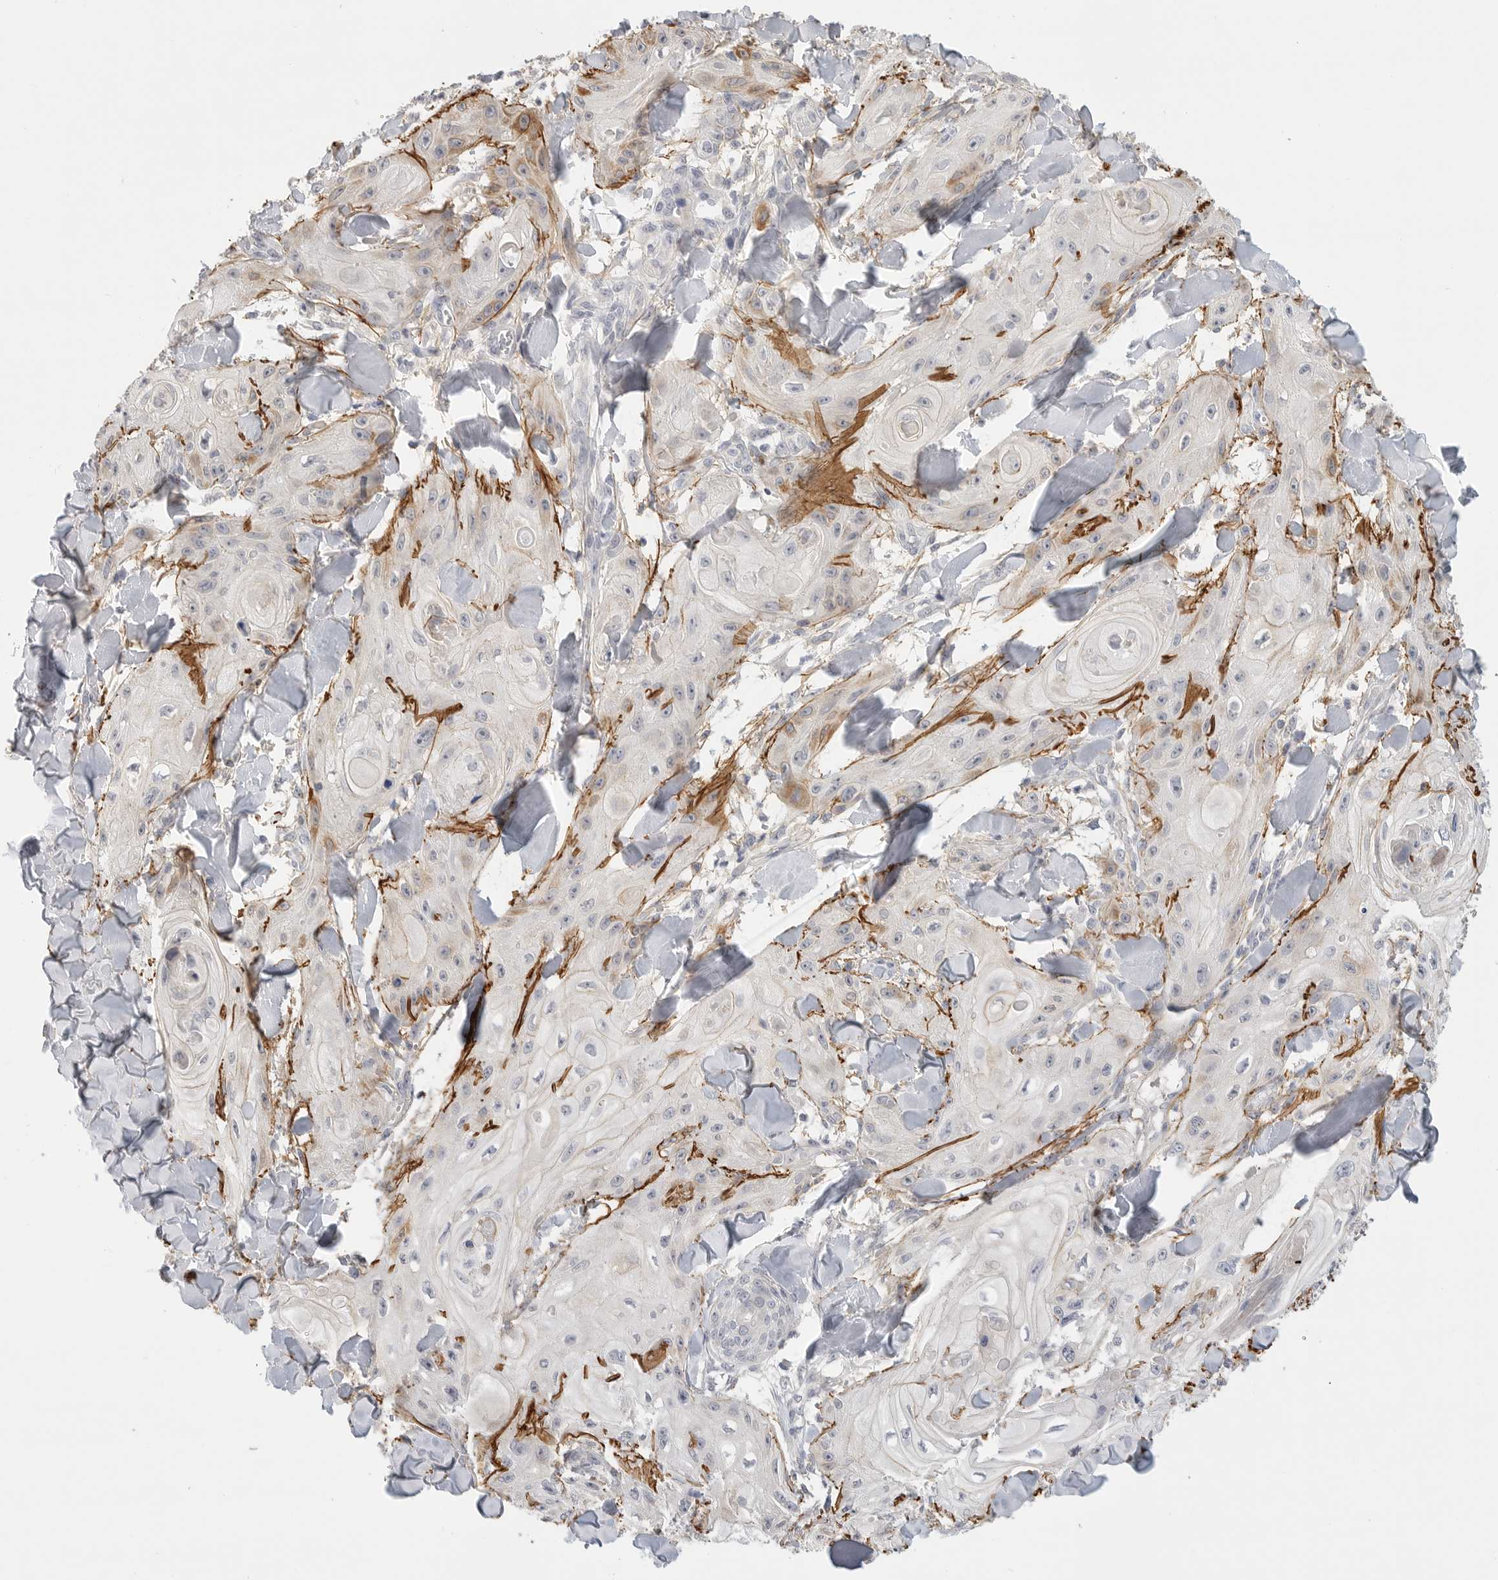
{"staining": {"intensity": "negative", "quantity": "none", "location": "none"}, "tissue": "skin cancer", "cell_type": "Tumor cells", "image_type": "cancer", "snomed": [{"axis": "morphology", "description": "Squamous cell carcinoma, NOS"}, {"axis": "topography", "description": "Skin"}], "caption": "Micrograph shows no protein expression in tumor cells of squamous cell carcinoma (skin) tissue.", "gene": "FBN2", "patient": {"sex": "male", "age": 74}}